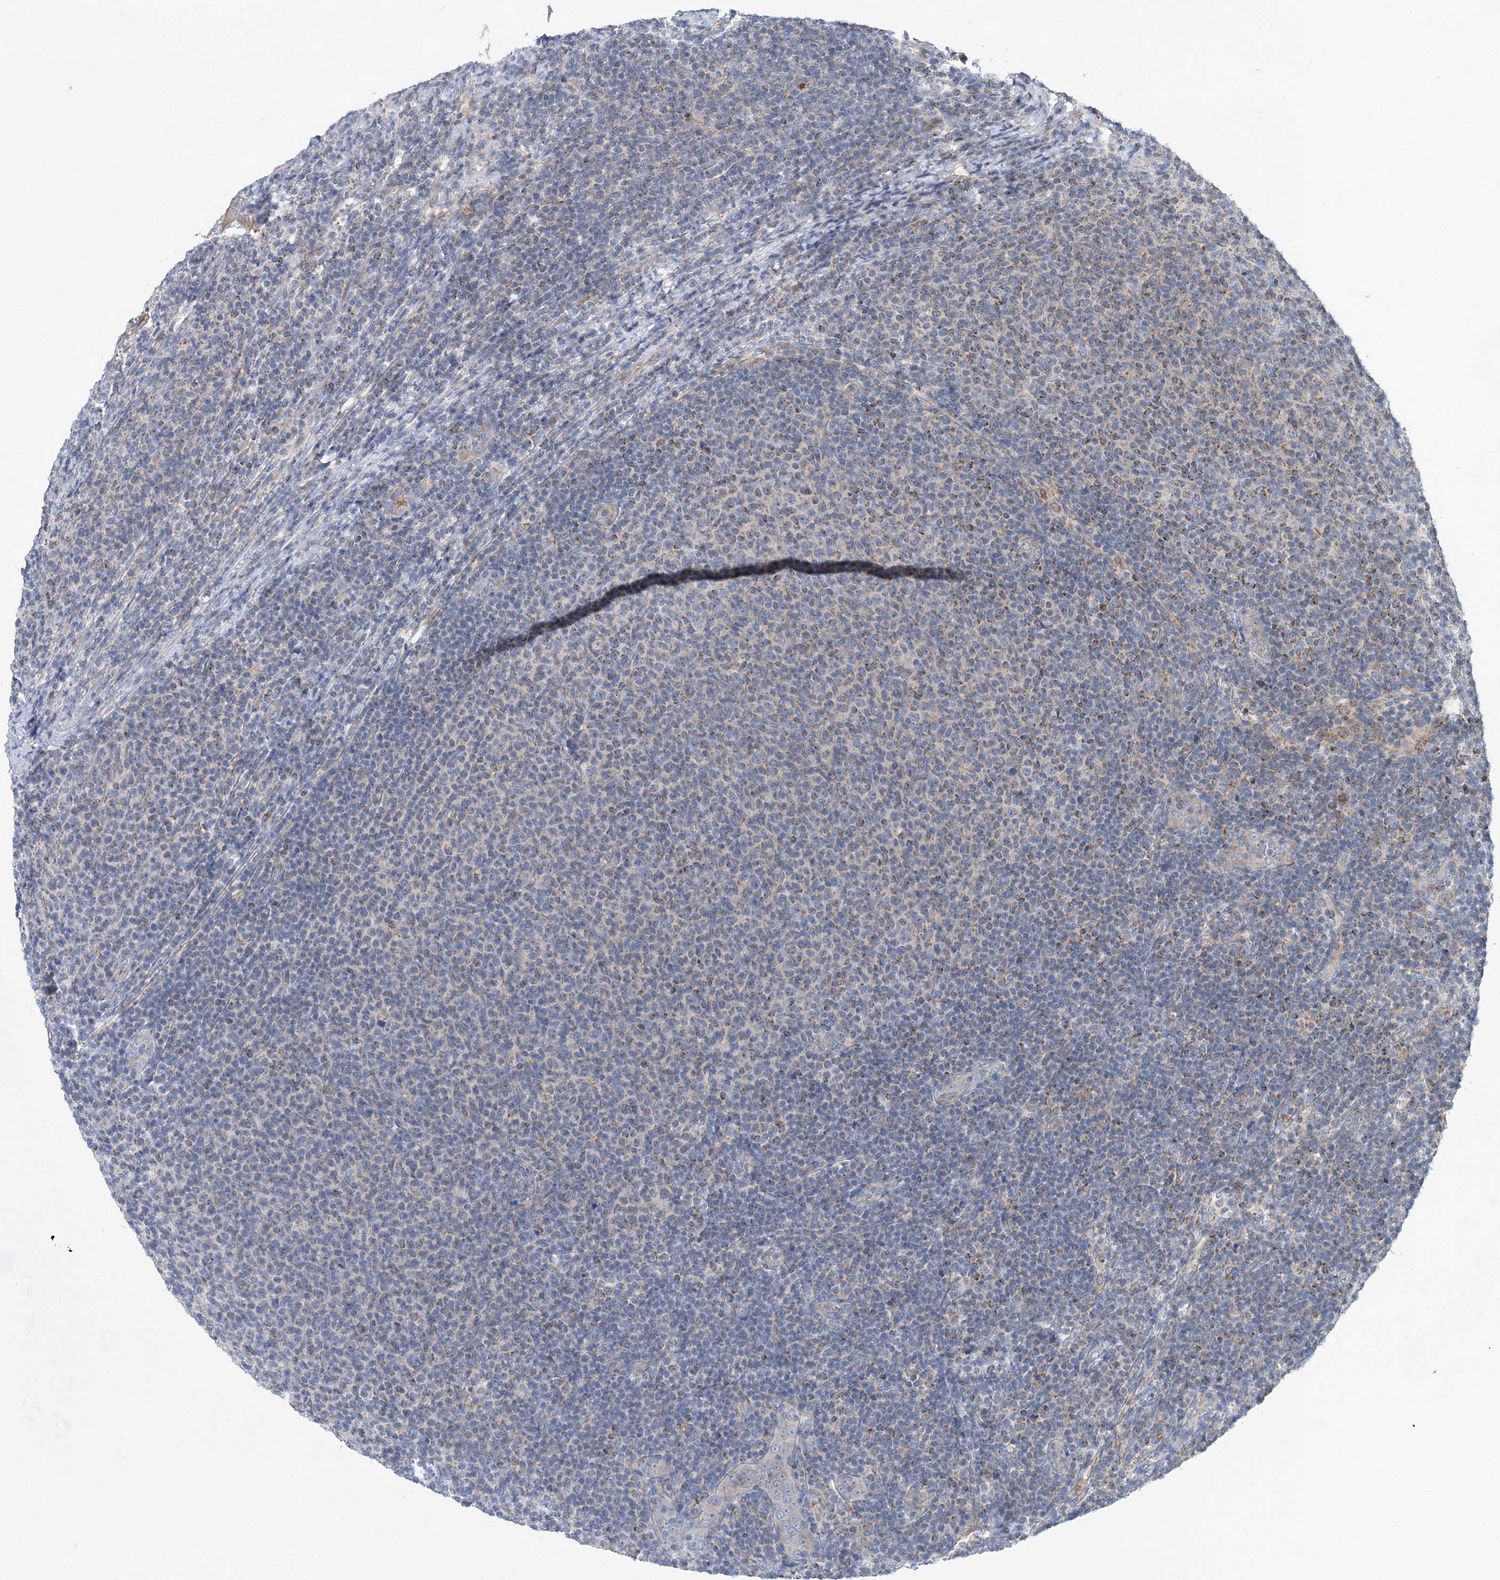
{"staining": {"intensity": "weak", "quantity": "25%-75%", "location": "cytoplasmic/membranous"}, "tissue": "lymphoma", "cell_type": "Tumor cells", "image_type": "cancer", "snomed": [{"axis": "morphology", "description": "Malignant lymphoma, non-Hodgkin's type, Low grade"}, {"axis": "topography", "description": "Lymph node"}], "caption": "Lymphoma stained for a protein demonstrates weak cytoplasmic/membranous positivity in tumor cells. (DAB IHC, brown staining for protein, blue staining for nuclei).", "gene": "TRAPPC13", "patient": {"sex": "male", "age": 66}}